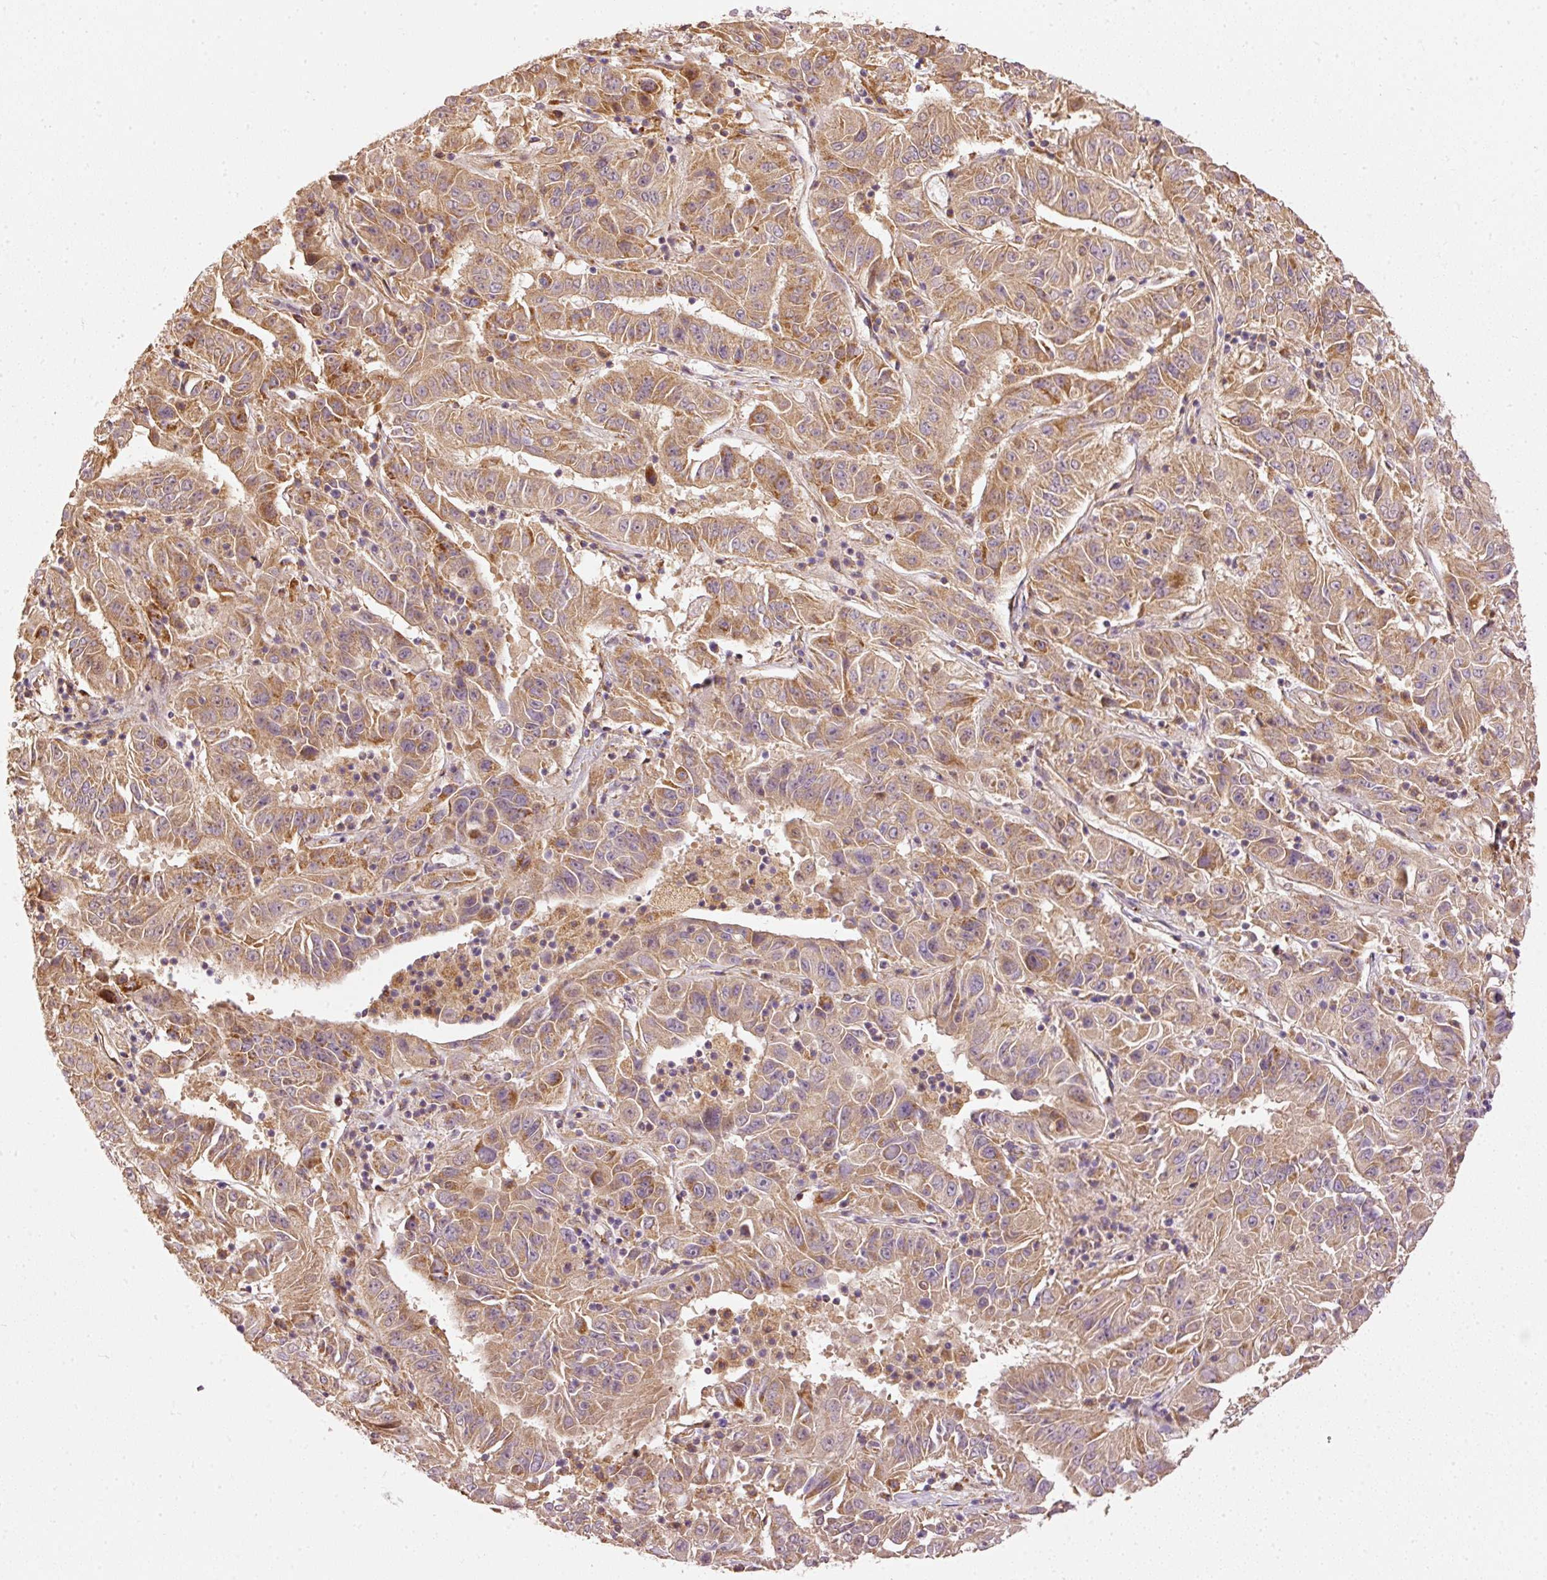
{"staining": {"intensity": "moderate", "quantity": ">75%", "location": "cytoplasmic/membranous"}, "tissue": "pancreatic cancer", "cell_type": "Tumor cells", "image_type": "cancer", "snomed": [{"axis": "morphology", "description": "Adenocarcinoma, NOS"}, {"axis": "topography", "description": "Pancreas"}], "caption": "Human adenocarcinoma (pancreatic) stained with a brown dye shows moderate cytoplasmic/membranous positive positivity in about >75% of tumor cells.", "gene": "MTHFD1L", "patient": {"sex": "male", "age": 63}}